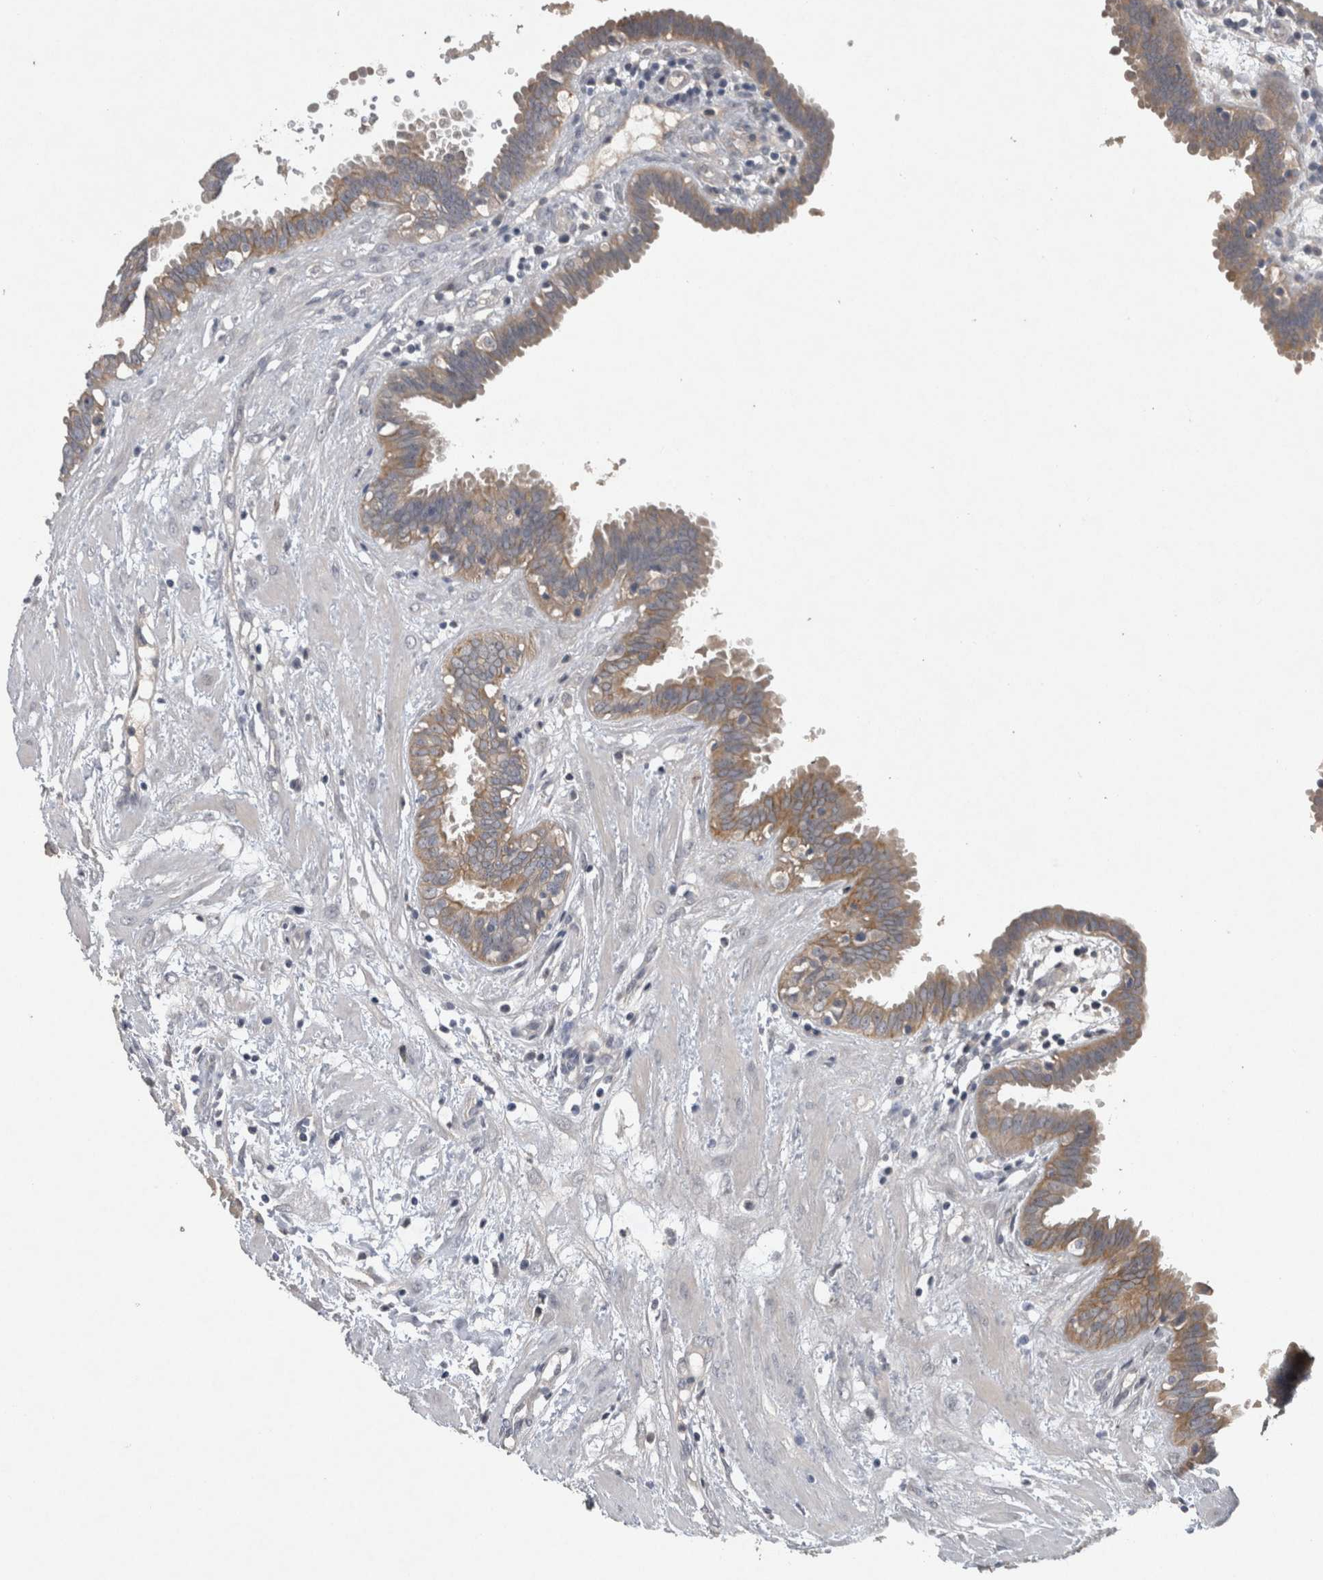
{"staining": {"intensity": "moderate", "quantity": "<25%", "location": "cytoplasmic/membranous"}, "tissue": "fallopian tube", "cell_type": "Glandular cells", "image_type": "normal", "snomed": [{"axis": "morphology", "description": "Normal tissue, NOS"}, {"axis": "topography", "description": "Fallopian tube"}, {"axis": "topography", "description": "Placenta"}], "caption": "A brown stain shows moderate cytoplasmic/membranous staining of a protein in glandular cells of benign human fallopian tube. The staining was performed using DAB (3,3'-diaminobenzidine) to visualize the protein expression in brown, while the nuclei were stained in blue with hematoxylin (Magnification: 20x).", "gene": "HEXD", "patient": {"sex": "female", "age": 32}}